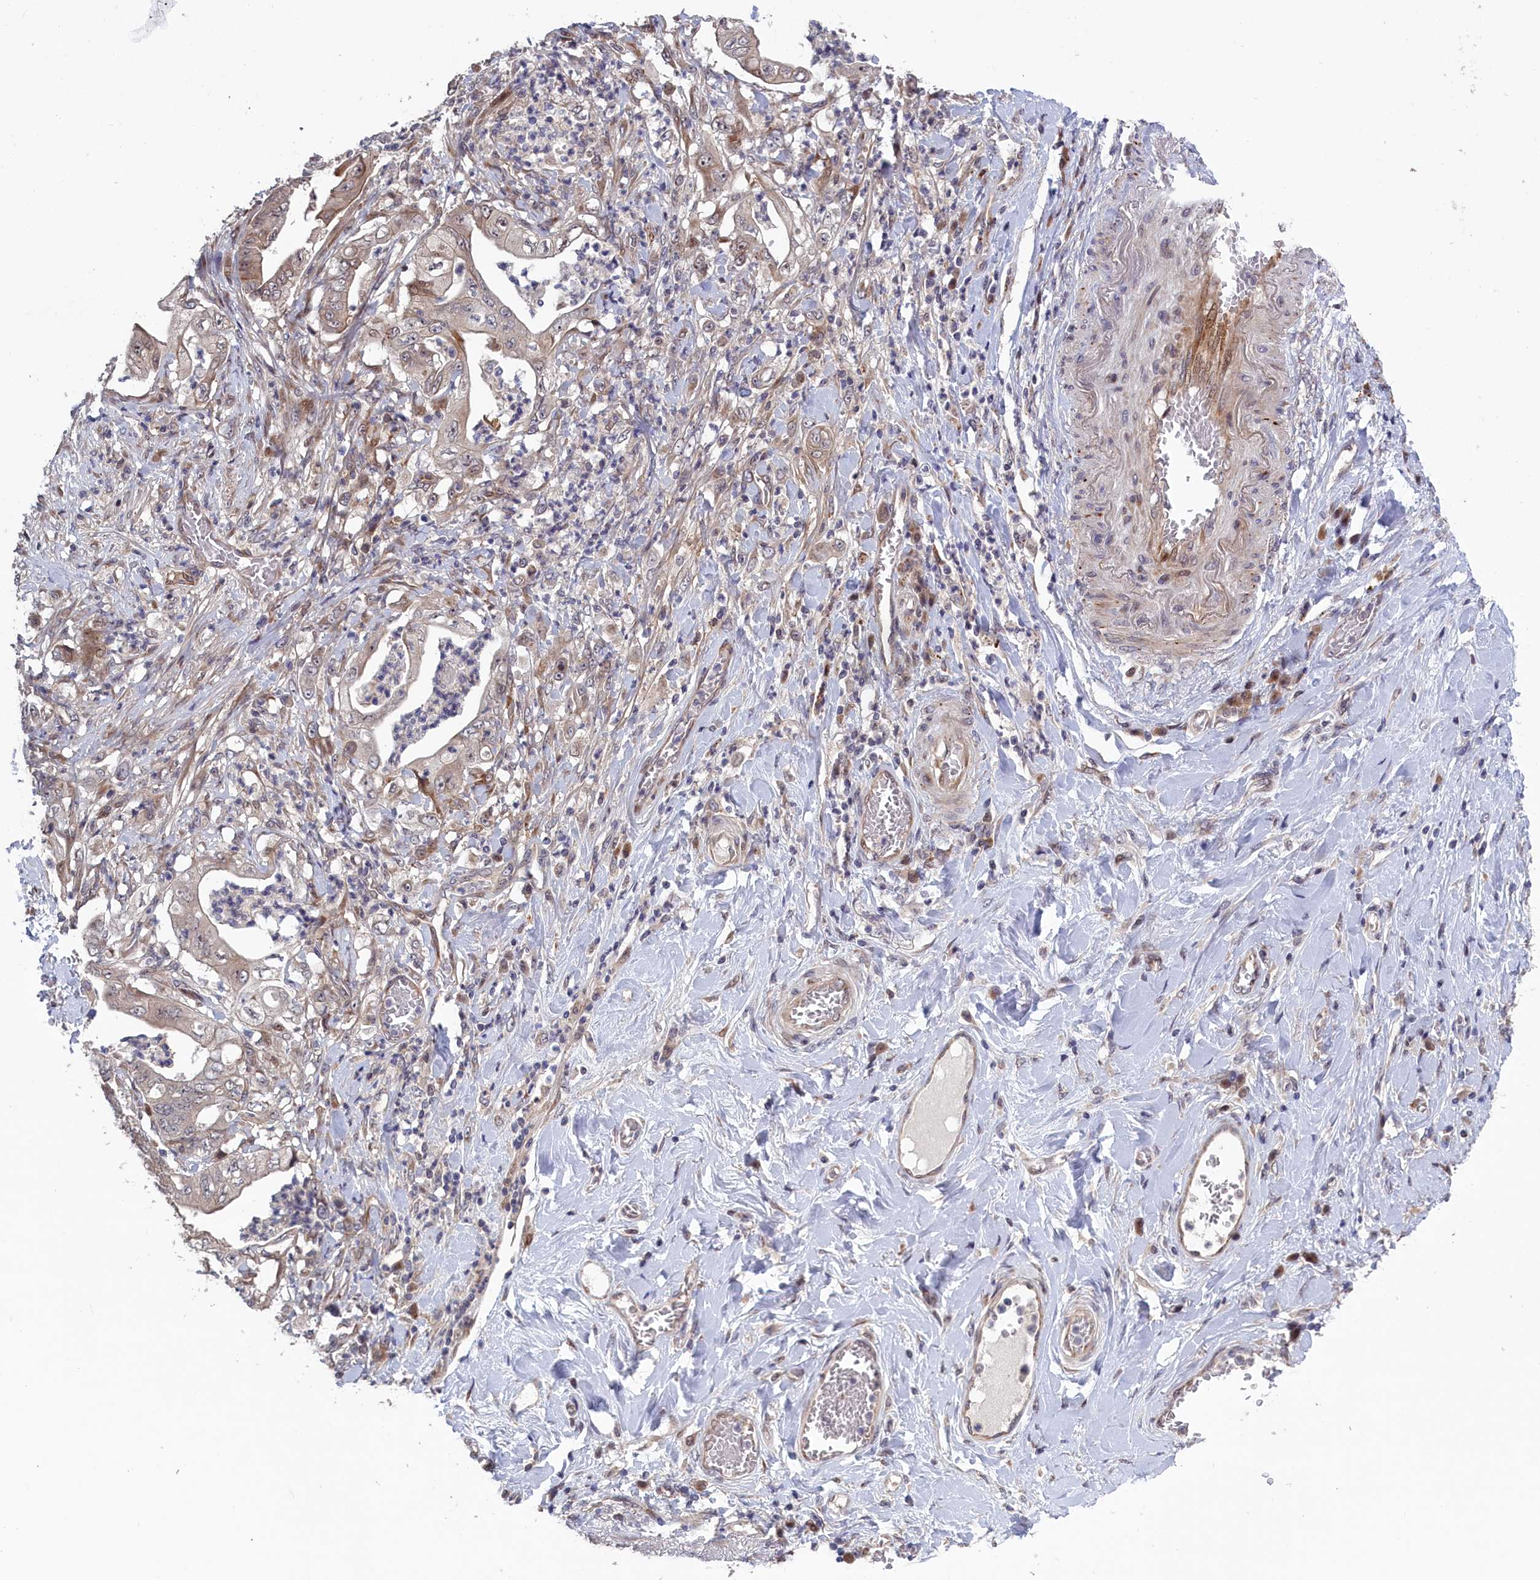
{"staining": {"intensity": "weak", "quantity": "<25%", "location": "cytoplasmic/membranous"}, "tissue": "stomach cancer", "cell_type": "Tumor cells", "image_type": "cancer", "snomed": [{"axis": "morphology", "description": "Adenocarcinoma, NOS"}, {"axis": "topography", "description": "Stomach"}], "caption": "Tumor cells show no significant positivity in stomach cancer (adenocarcinoma).", "gene": "LSG1", "patient": {"sex": "female", "age": 73}}